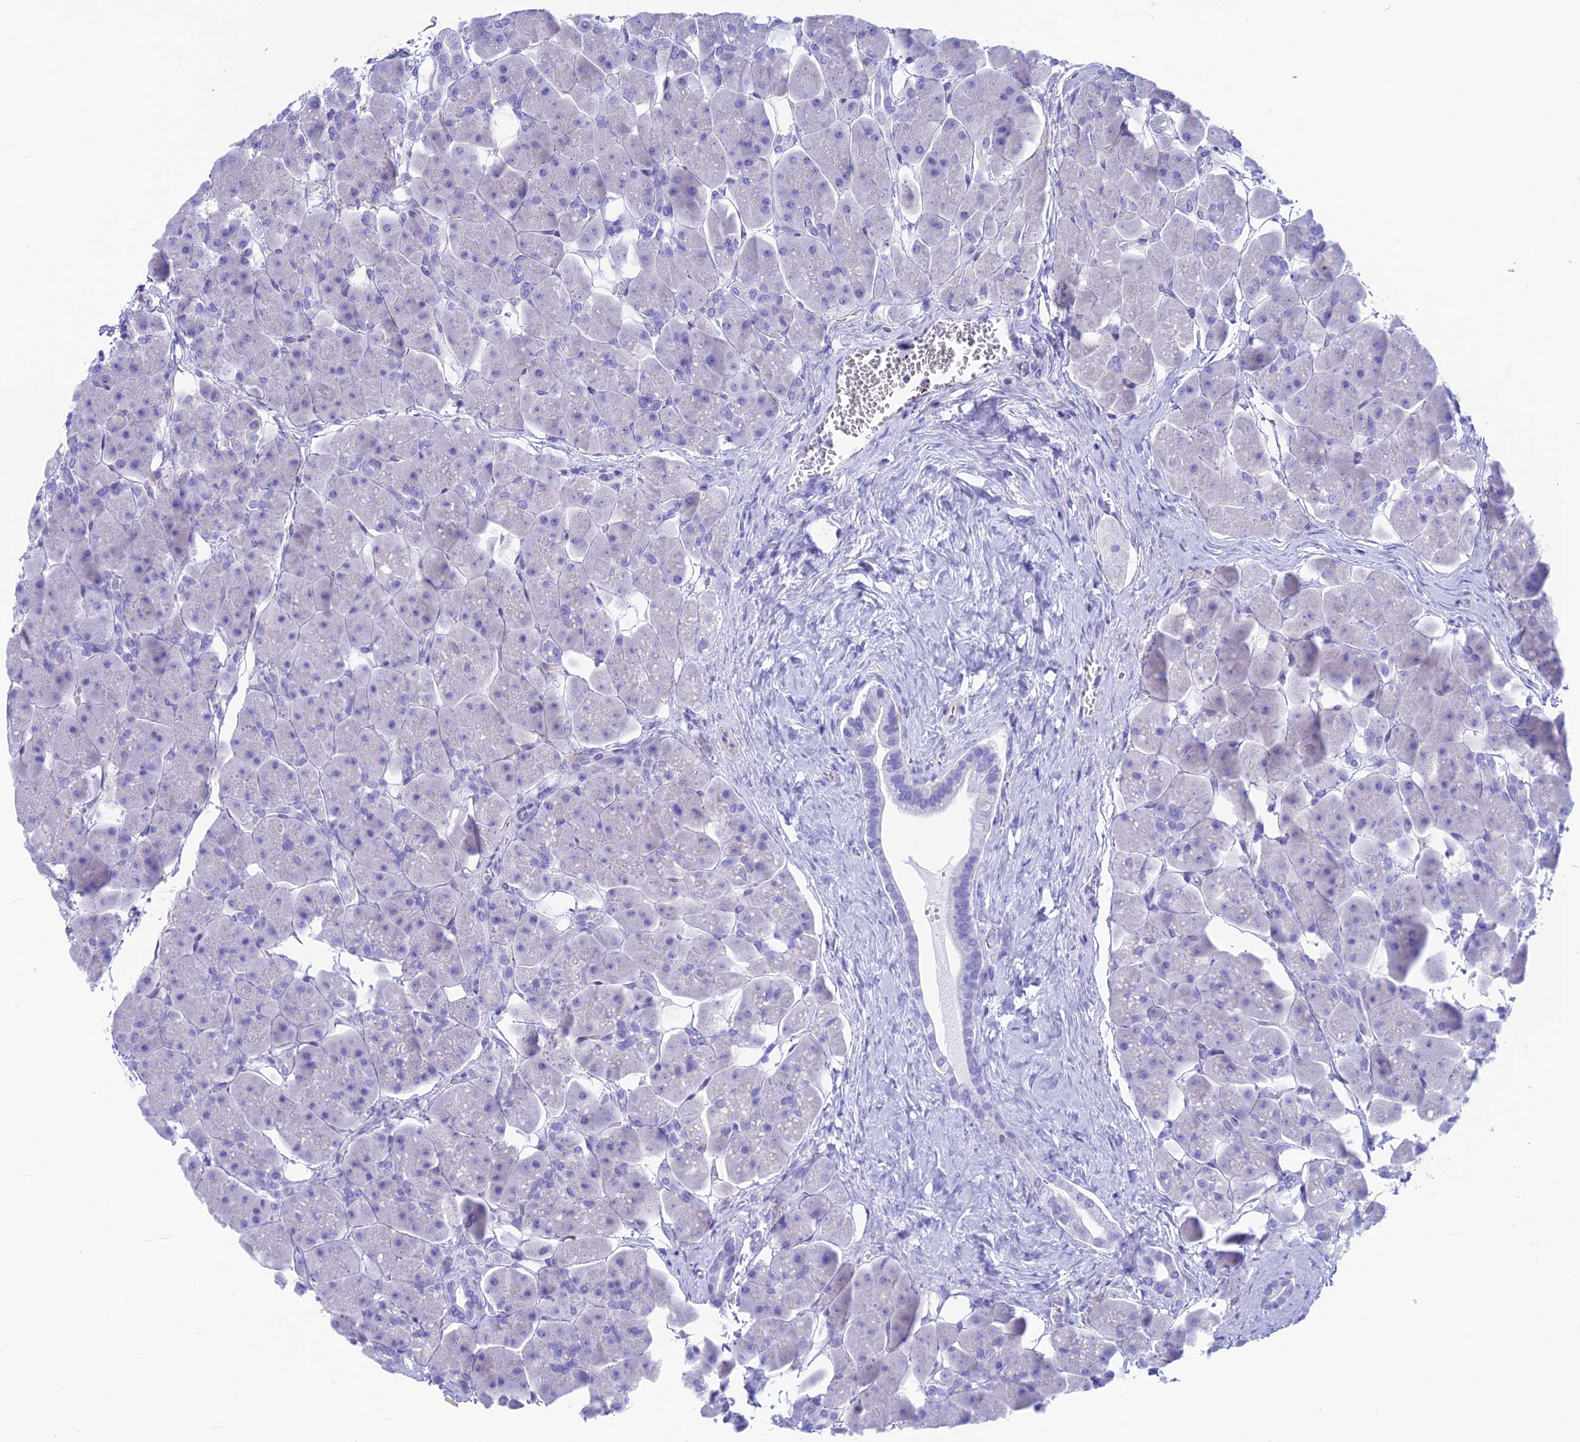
{"staining": {"intensity": "negative", "quantity": "none", "location": "none"}, "tissue": "pancreas", "cell_type": "Exocrine glandular cells", "image_type": "normal", "snomed": [{"axis": "morphology", "description": "Normal tissue, NOS"}, {"axis": "topography", "description": "Pancreas"}], "caption": "IHC micrograph of benign pancreas: human pancreas stained with DAB exhibits no significant protein expression in exocrine glandular cells.", "gene": "GNGT2", "patient": {"sex": "male", "age": 66}}